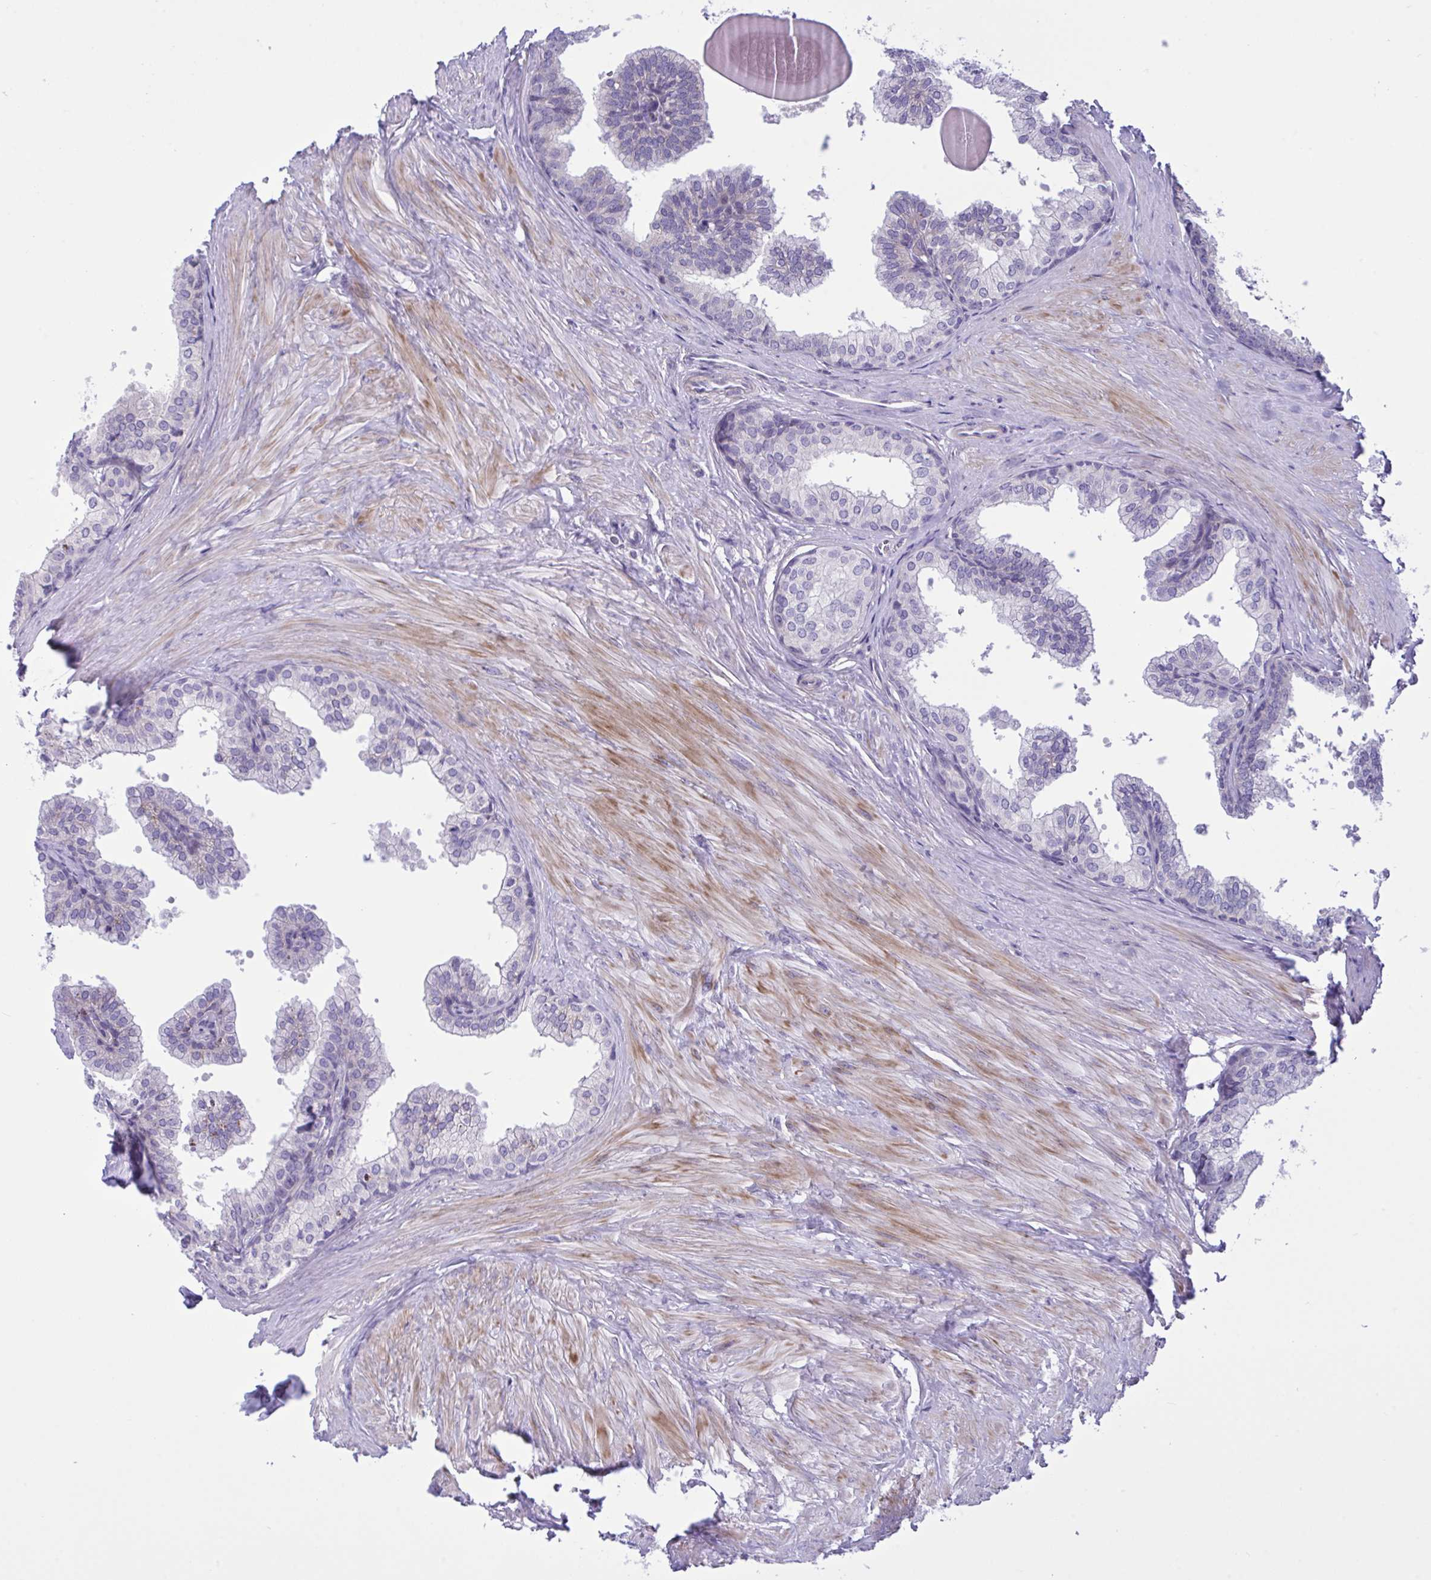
{"staining": {"intensity": "negative", "quantity": "none", "location": "none"}, "tissue": "prostate", "cell_type": "Glandular cells", "image_type": "normal", "snomed": [{"axis": "morphology", "description": "Normal tissue, NOS"}, {"axis": "topography", "description": "Prostate"}, {"axis": "topography", "description": "Peripheral nerve tissue"}], "caption": "An immunohistochemistry (IHC) histopathology image of unremarkable prostate is shown. There is no staining in glandular cells of prostate. The staining was performed using DAB to visualize the protein expression in brown, while the nuclei were stained in blue with hematoxylin (Magnification: 20x).", "gene": "WDR97", "patient": {"sex": "male", "age": 55}}